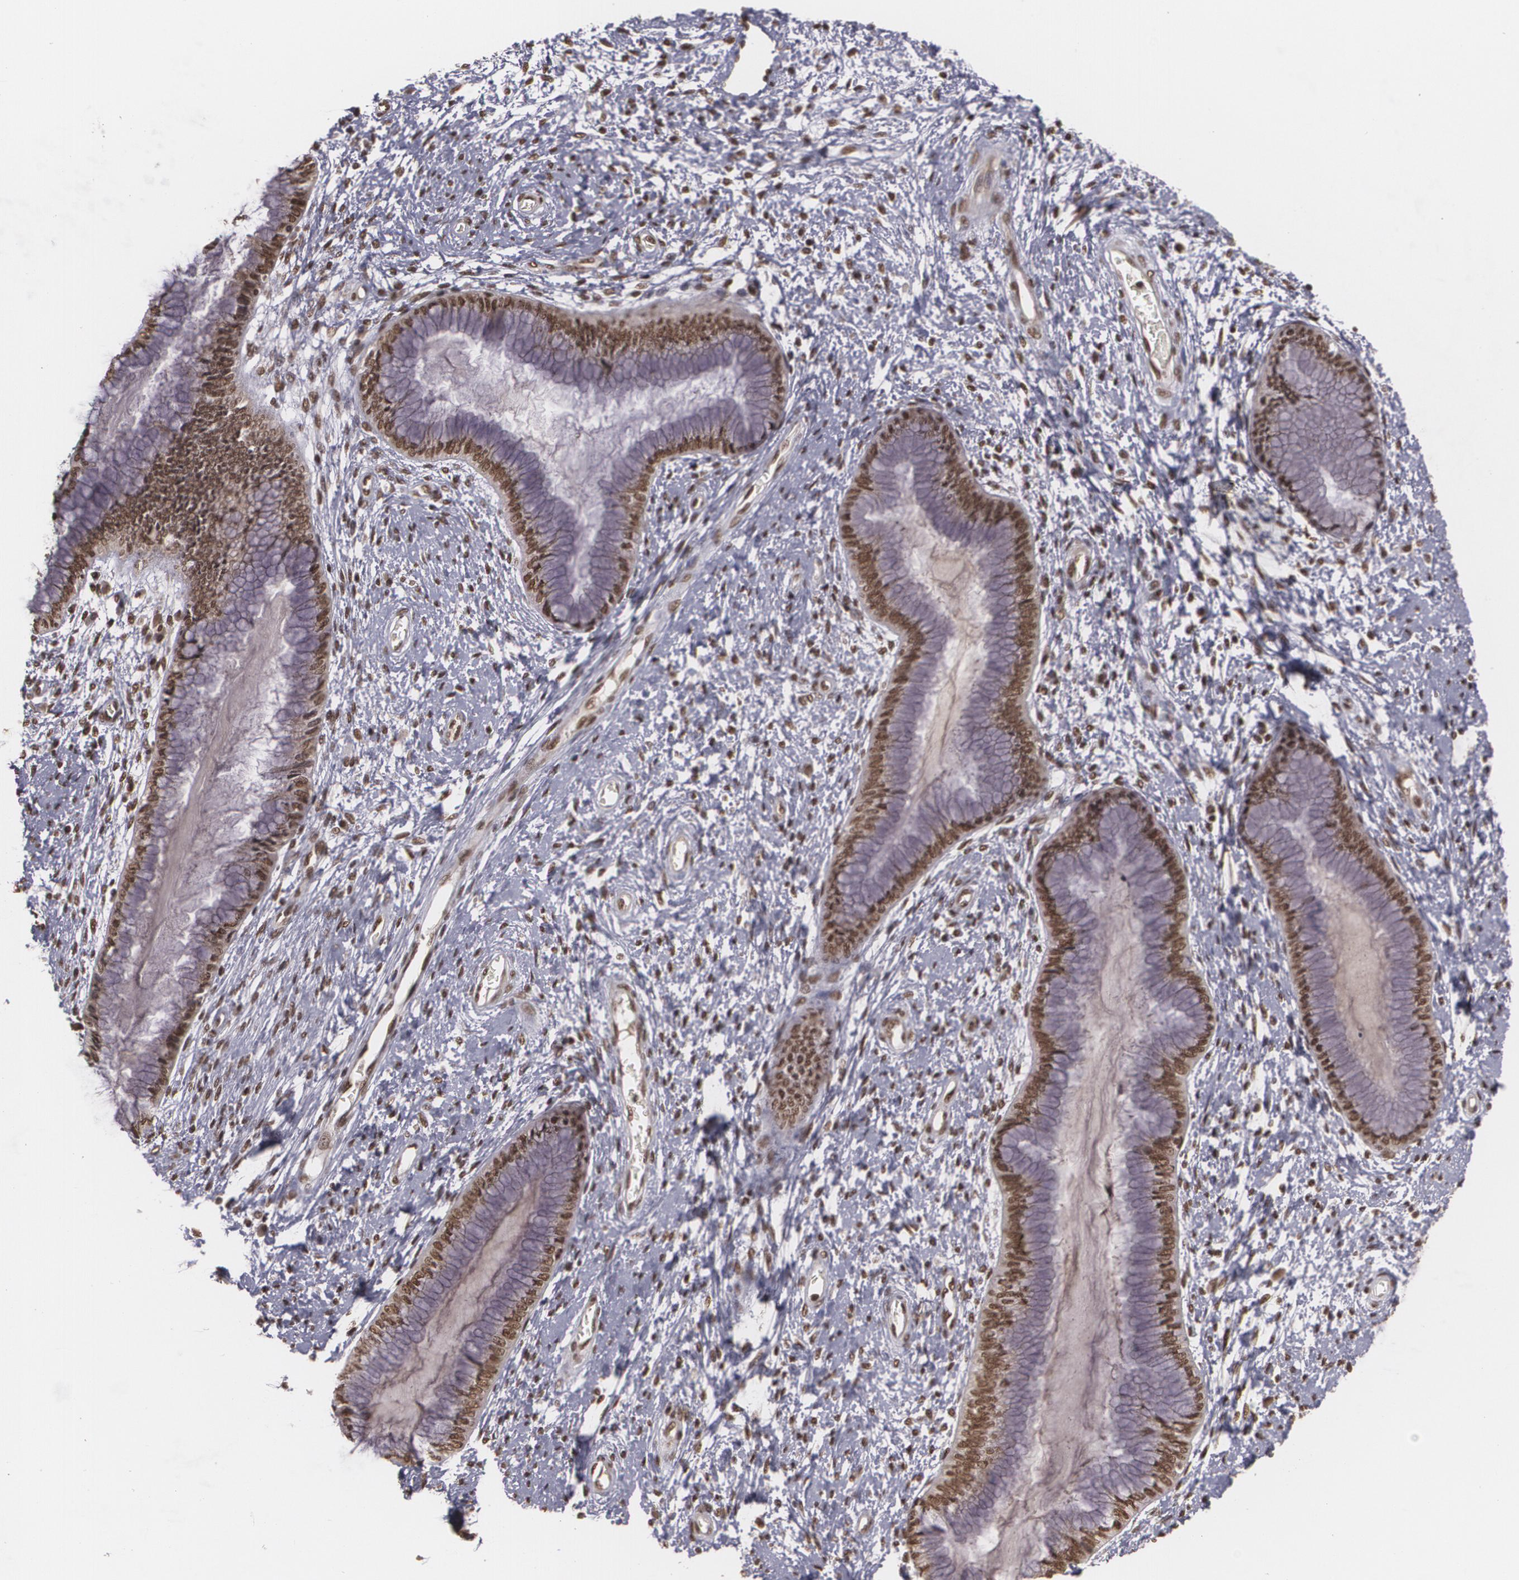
{"staining": {"intensity": "strong", "quantity": ">75%", "location": "nuclear"}, "tissue": "cervix", "cell_type": "Glandular cells", "image_type": "normal", "snomed": [{"axis": "morphology", "description": "Normal tissue, NOS"}, {"axis": "topography", "description": "Cervix"}], "caption": "The micrograph reveals immunohistochemical staining of benign cervix. There is strong nuclear positivity is identified in about >75% of glandular cells. Immunohistochemistry stains the protein of interest in brown and the nuclei are stained blue.", "gene": "RXRB", "patient": {"sex": "female", "age": 27}}